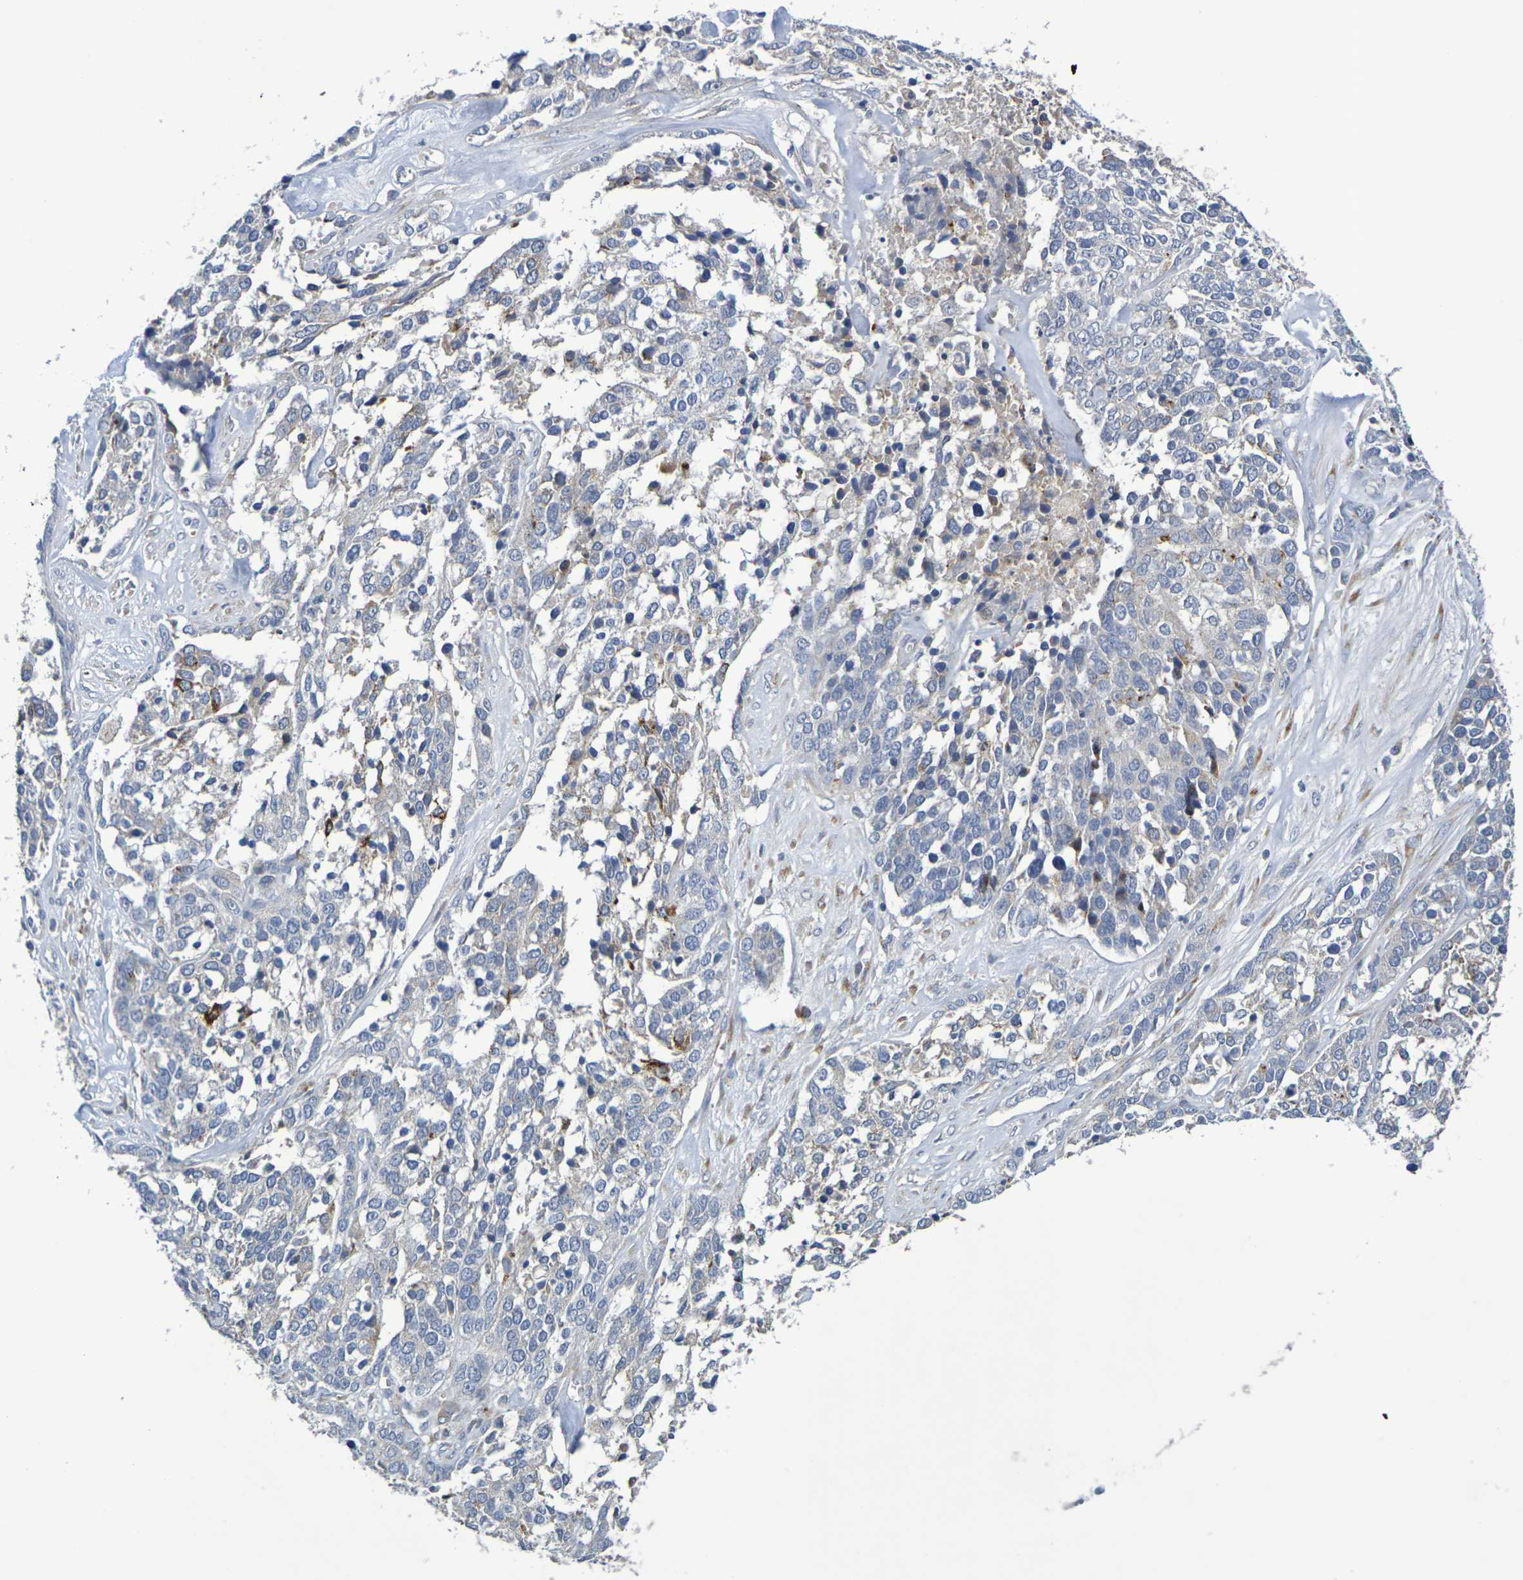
{"staining": {"intensity": "moderate", "quantity": "<25%", "location": "cytoplasmic/membranous"}, "tissue": "ovarian cancer", "cell_type": "Tumor cells", "image_type": "cancer", "snomed": [{"axis": "morphology", "description": "Cystadenocarcinoma, serous, NOS"}, {"axis": "topography", "description": "Ovary"}], "caption": "Ovarian serous cystadenocarcinoma was stained to show a protein in brown. There is low levels of moderate cytoplasmic/membranous positivity in about <25% of tumor cells. Nuclei are stained in blue.", "gene": "SDC4", "patient": {"sex": "female", "age": 44}}